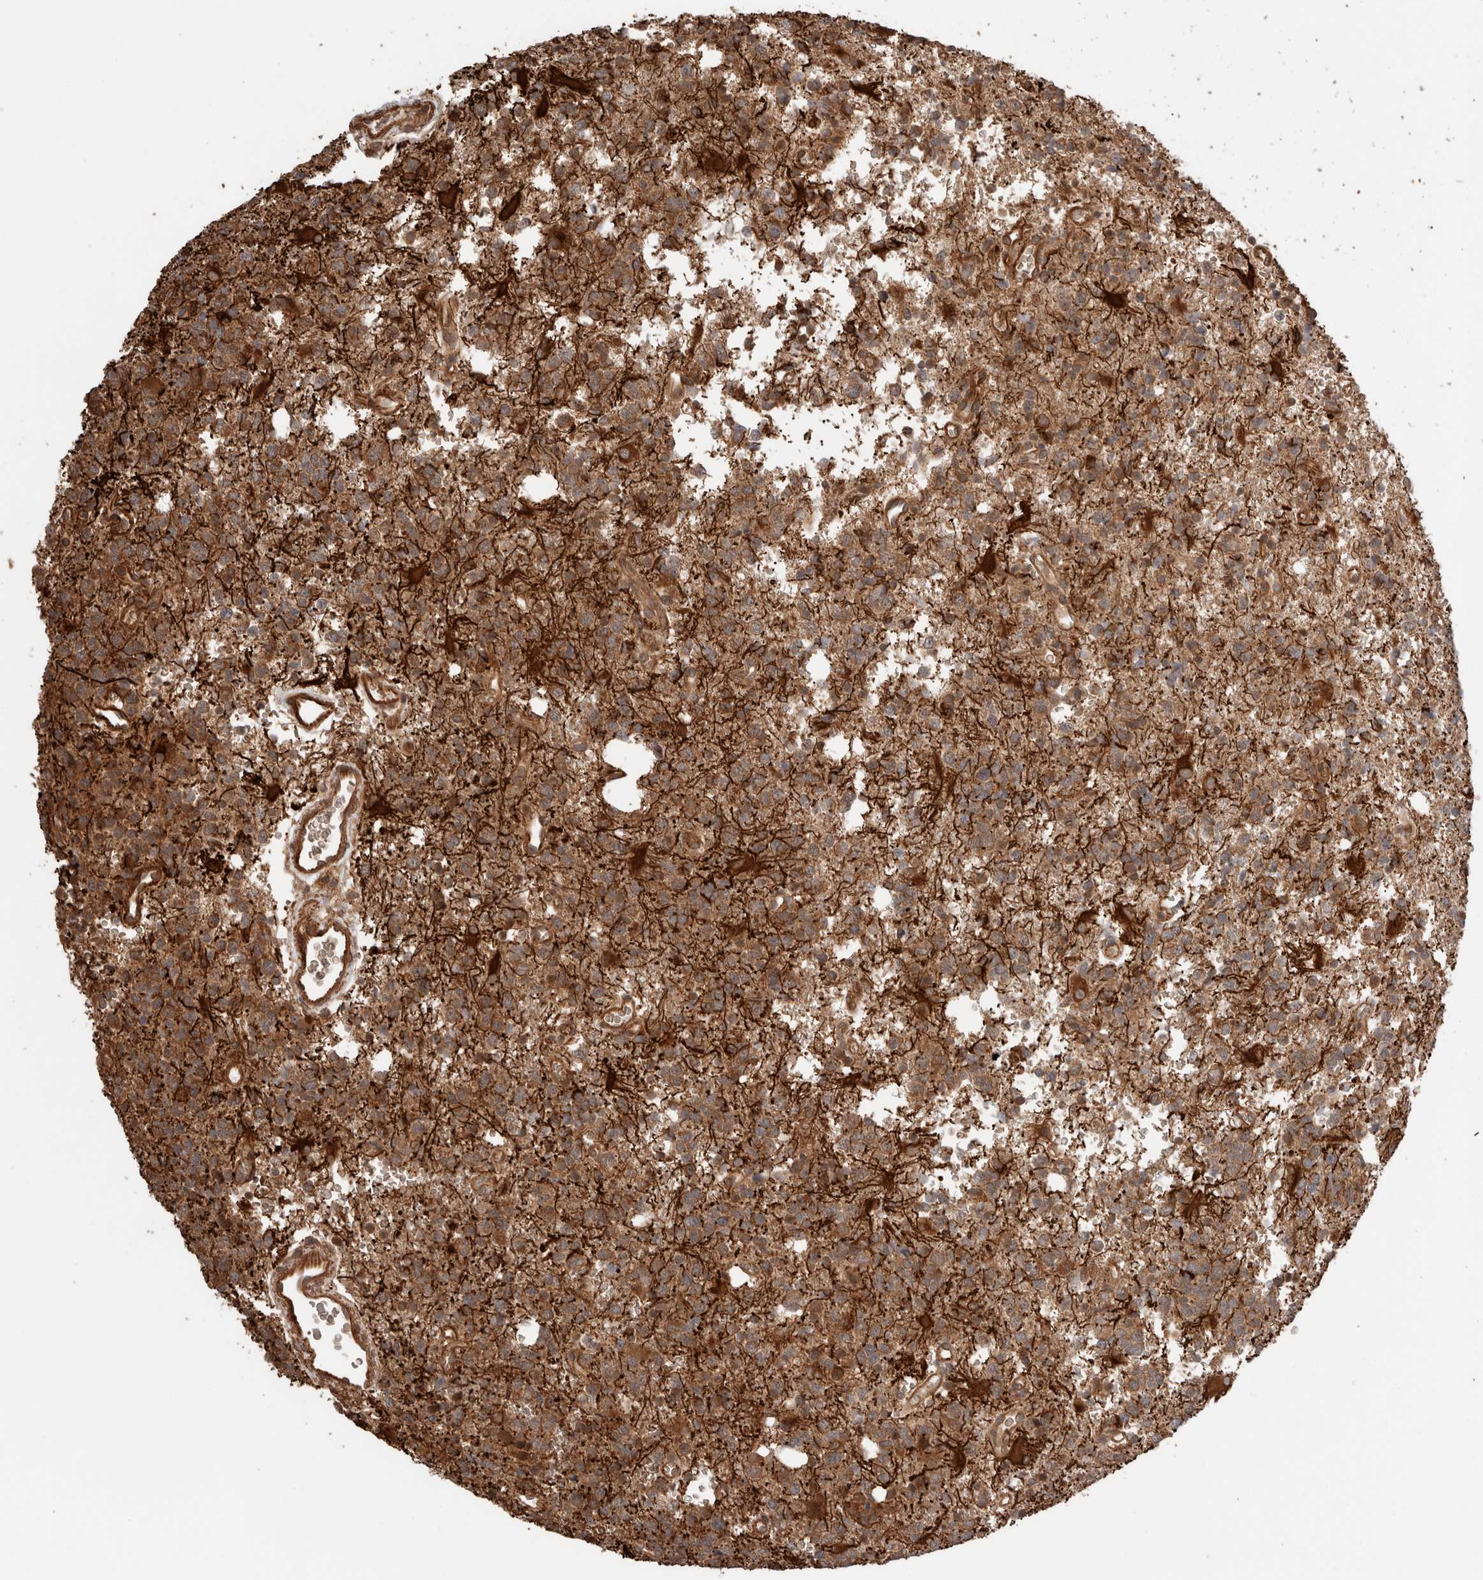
{"staining": {"intensity": "moderate", "quantity": ">75%", "location": "cytoplasmic/membranous"}, "tissue": "glioma", "cell_type": "Tumor cells", "image_type": "cancer", "snomed": [{"axis": "morphology", "description": "Glioma, malignant, High grade"}, {"axis": "topography", "description": "Brain"}], "caption": "Human malignant glioma (high-grade) stained for a protein (brown) displays moderate cytoplasmic/membranous positive positivity in about >75% of tumor cells.", "gene": "ZNF649", "patient": {"sex": "female", "age": 62}}